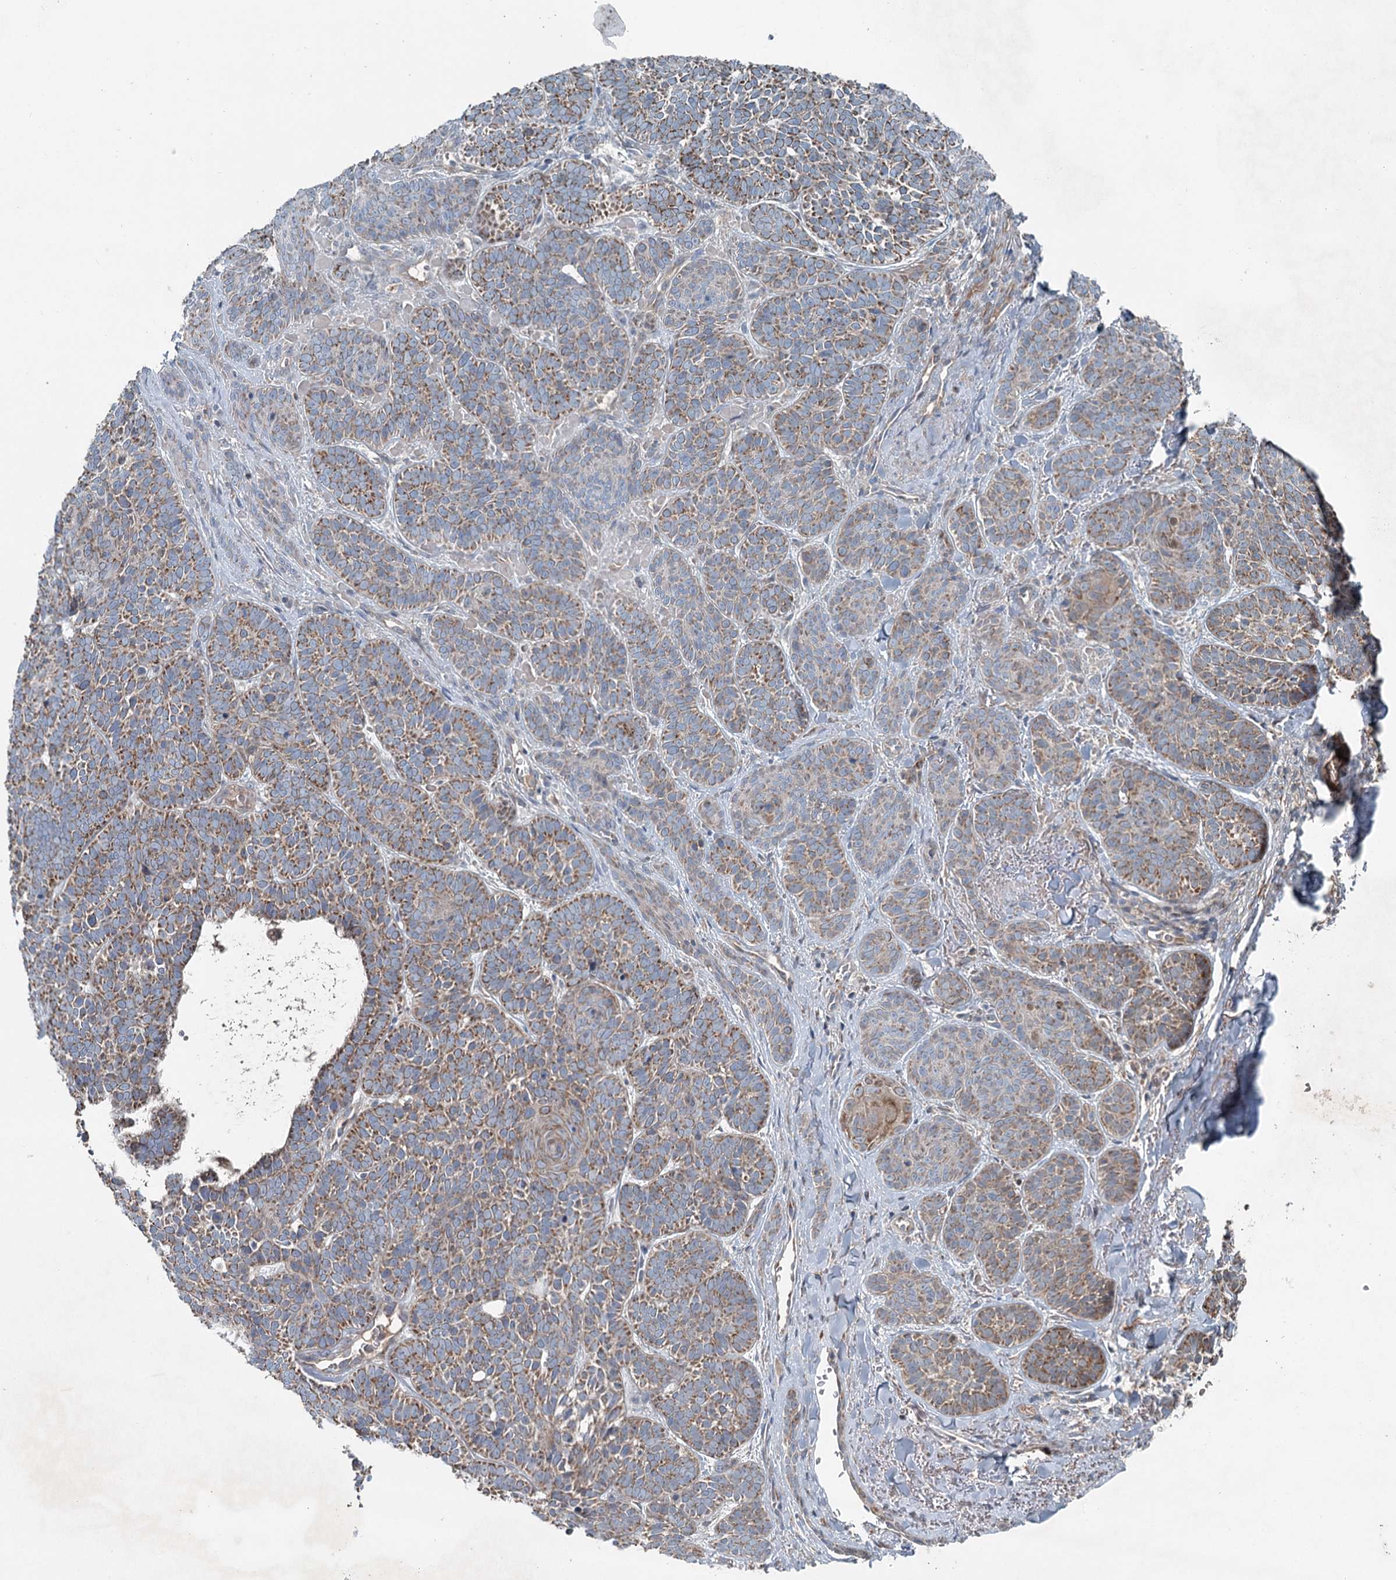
{"staining": {"intensity": "moderate", "quantity": ">75%", "location": "cytoplasmic/membranous"}, "tissue": "skin cancer", "cell_type": "Tumor cells", "image_type": "cancer", "snomed": [{"axis": "morphology", "description": "Basal cell carcinoma"}, {"axis": "topography", "description": "Skin"}], "caption": "Immunohistochemical staining of human skin cancer reveals medium levels of moderate cytoplasmic/membranous protein expression in about >75% of tumor cells.", "gene": "CHCHD5", "patient": {"sex": "male", "age": 85}}